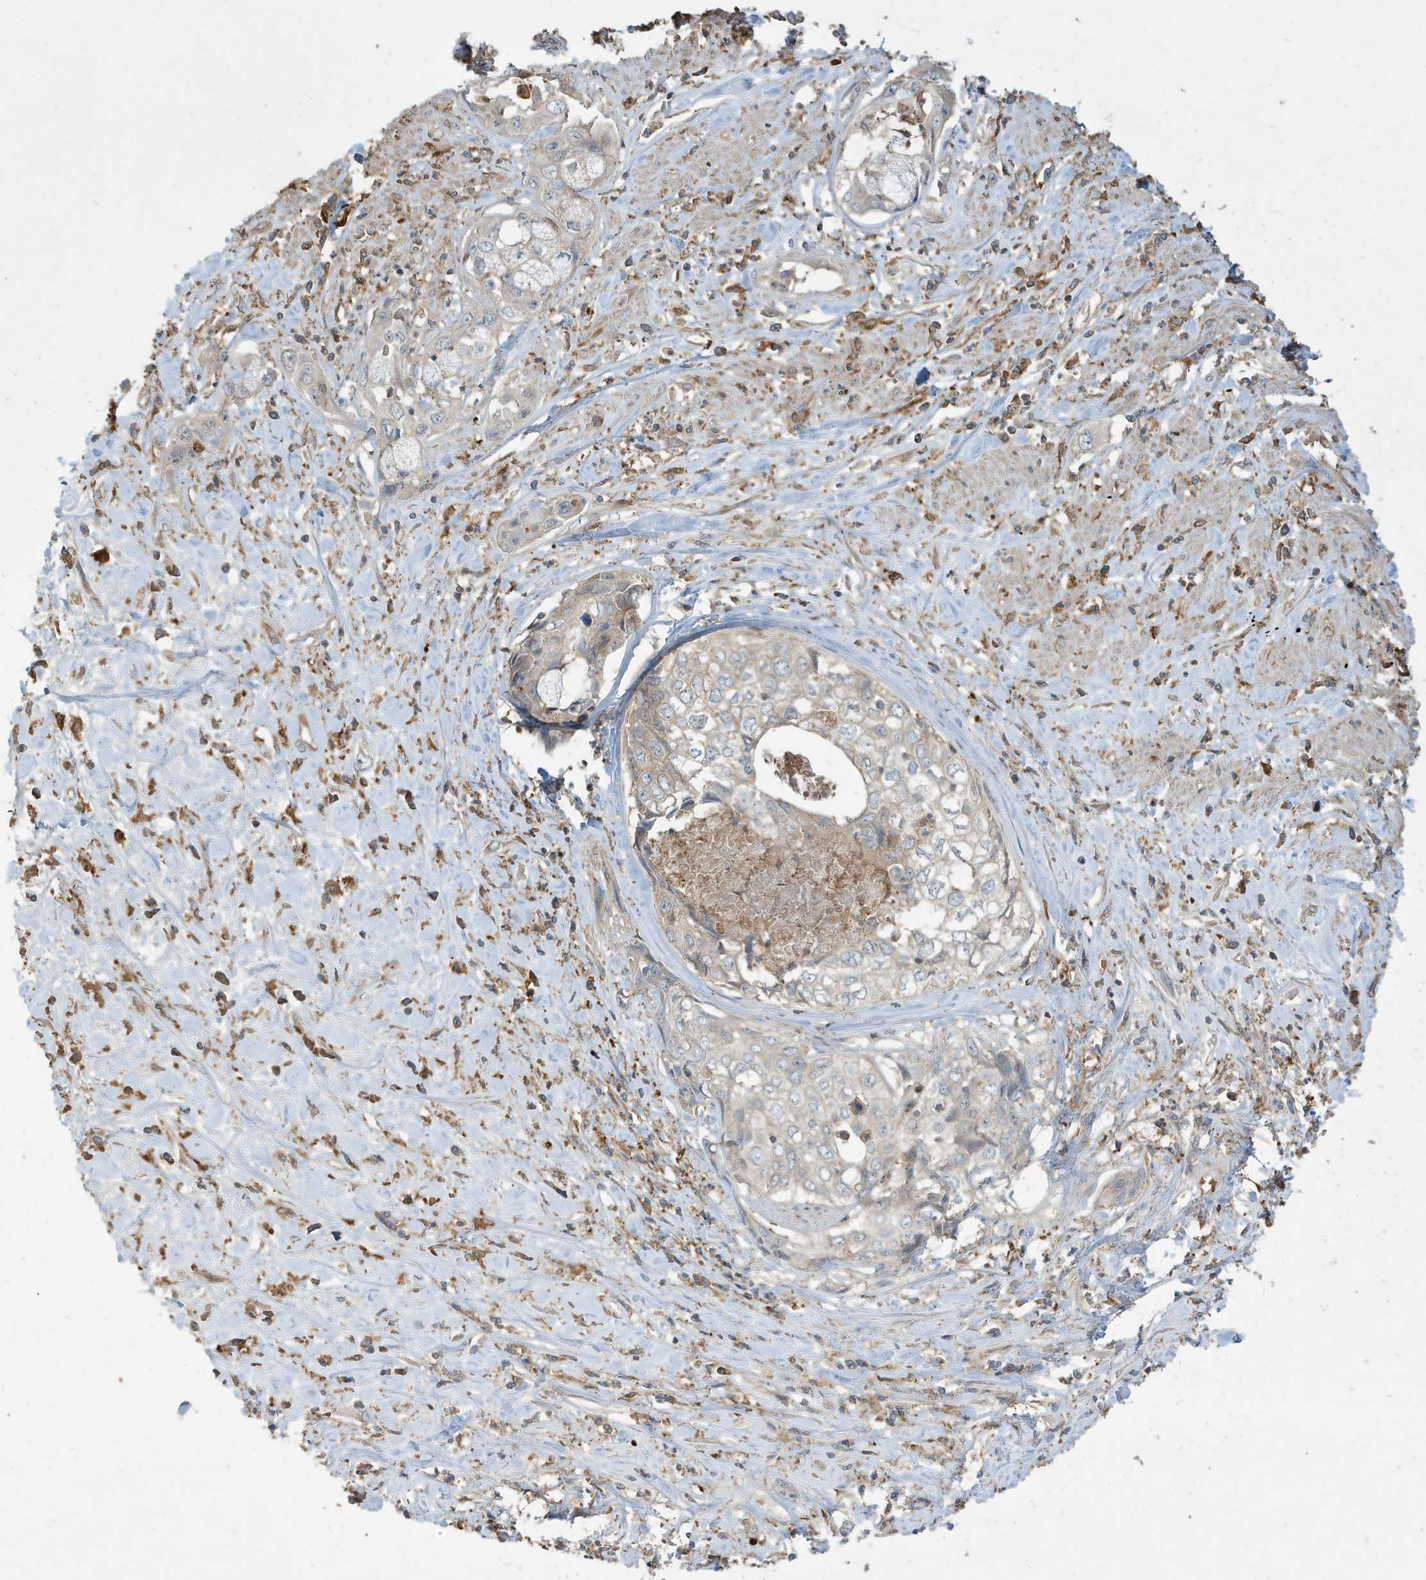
{"staining": {"intensity": "negative", "quantity": "none", "location": "none"}, "tissue": "cervical cancer", "cell_type": "Tumor cells", "image_type": "cancer", "snomed": [{"axis": "morphology", "description": "Squamous cell carcinoma, NOS"}, {"axis": "topography", "description": "Cervix"}], "caption": "Immunohistochemistry (IHC) photomicrograph of neoplastic tissue: human cervical cancer (squamous cell carcinoma) stained with DAB shows no significant protein staining in tumor cells.", "gene": "ABTB1", "patient": {"sex": "female", "age": 31}}